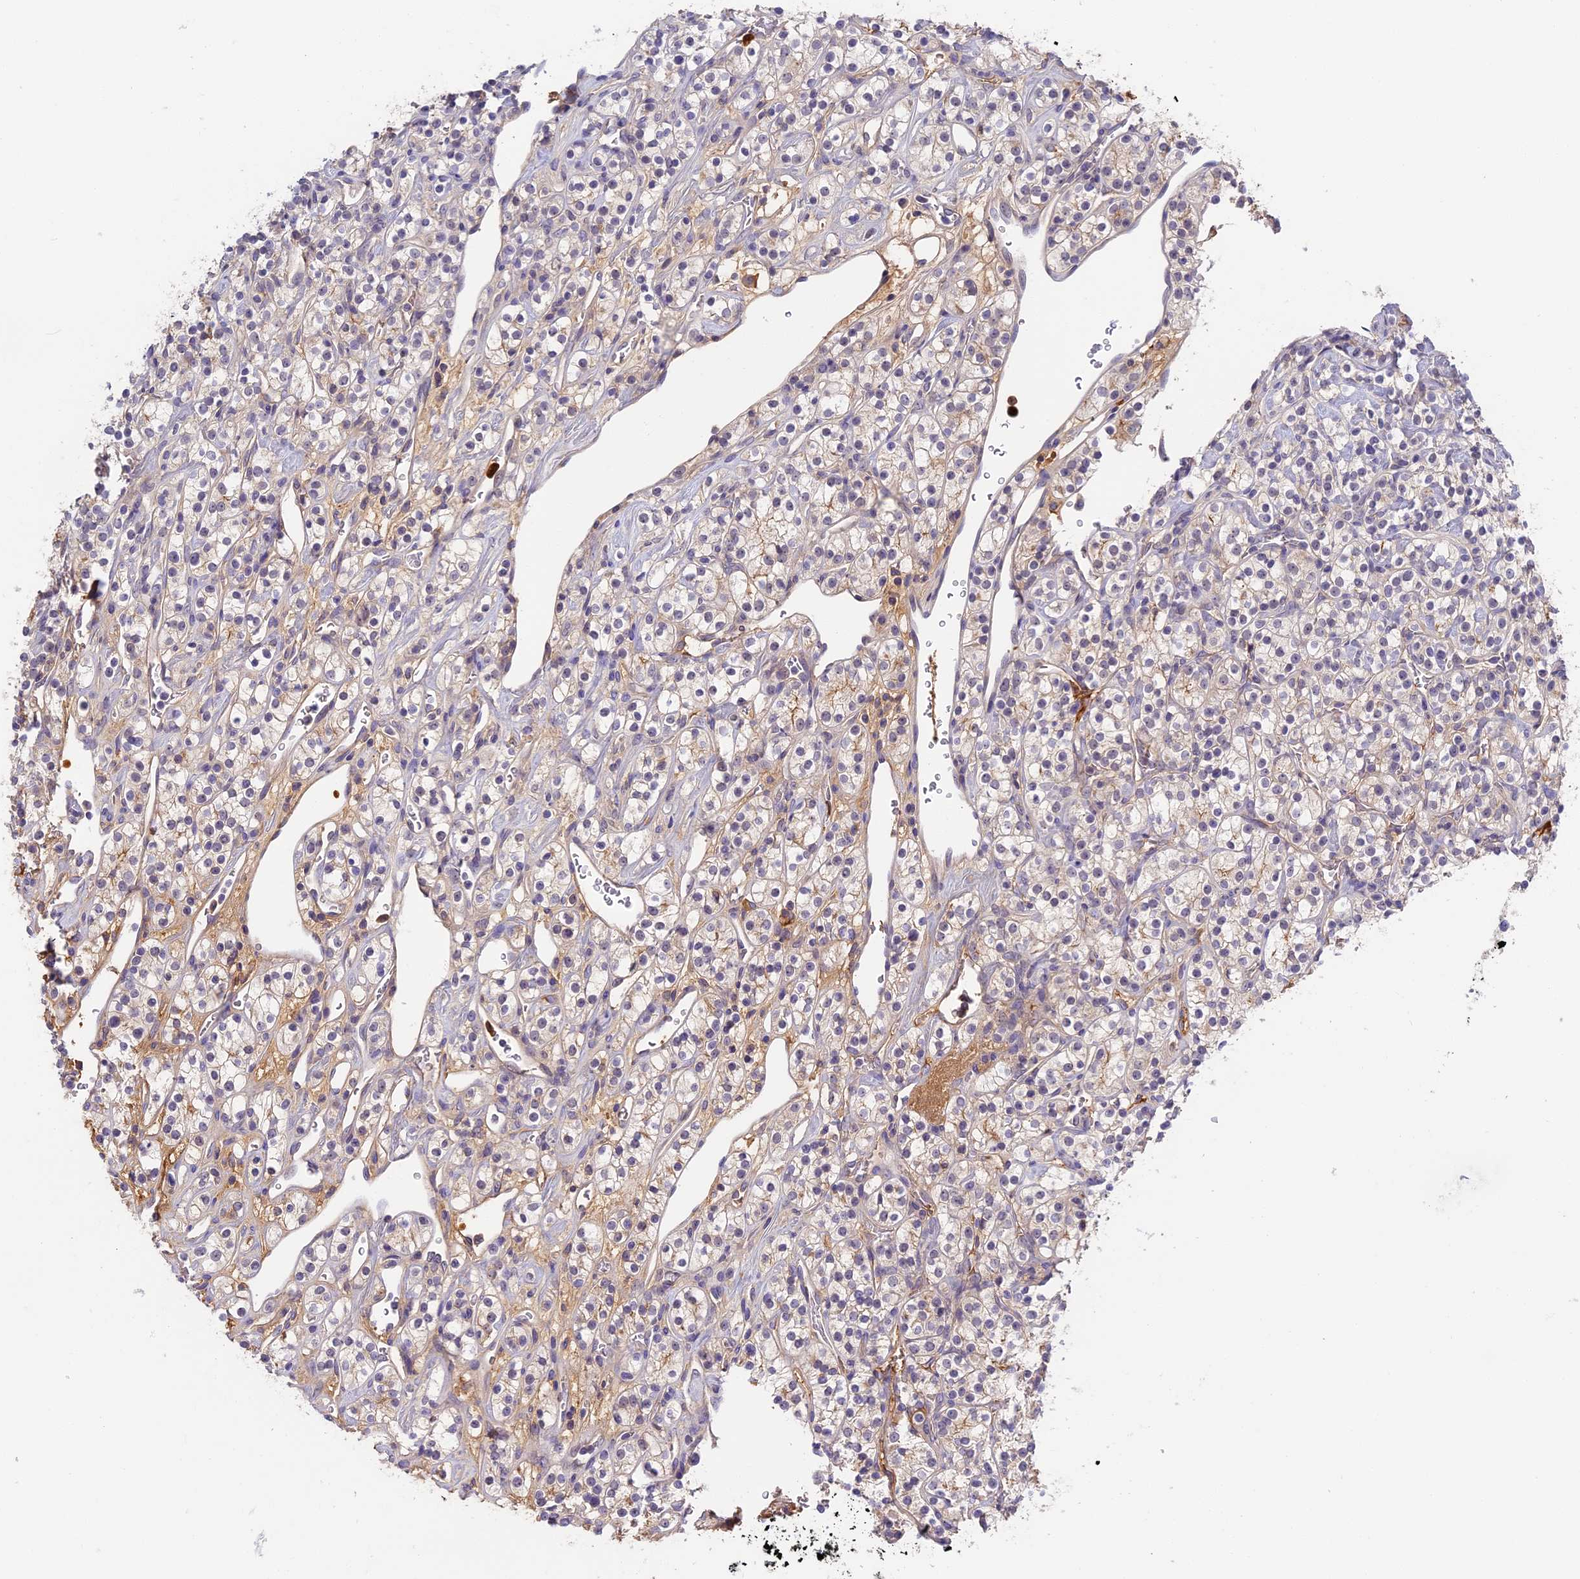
{"staining": {"intensity": "weak", "quantity": "25%-75%", "location": "cytoplasmic/membranous"}, "tissue": "renal cancer", "cell_type": "Tumor cells", "image_type": "cancer", "snomed": [{"axis": "morphology", "description": "Adenocarcinoma, NOS"}, {"axis": "topography", "description": "Kidney"}], "caption": "Immunohistochemistry (IHC) (DAB (3,3'-diaminobenzidine)) staining of human renal adenocarcinoma demonstrates weak cytoplasmic/membranous protein staining in about 25%-75% of tumor cells.", "gene": "ADGRD1", "patient": {"sex": "male", "age": 77}}